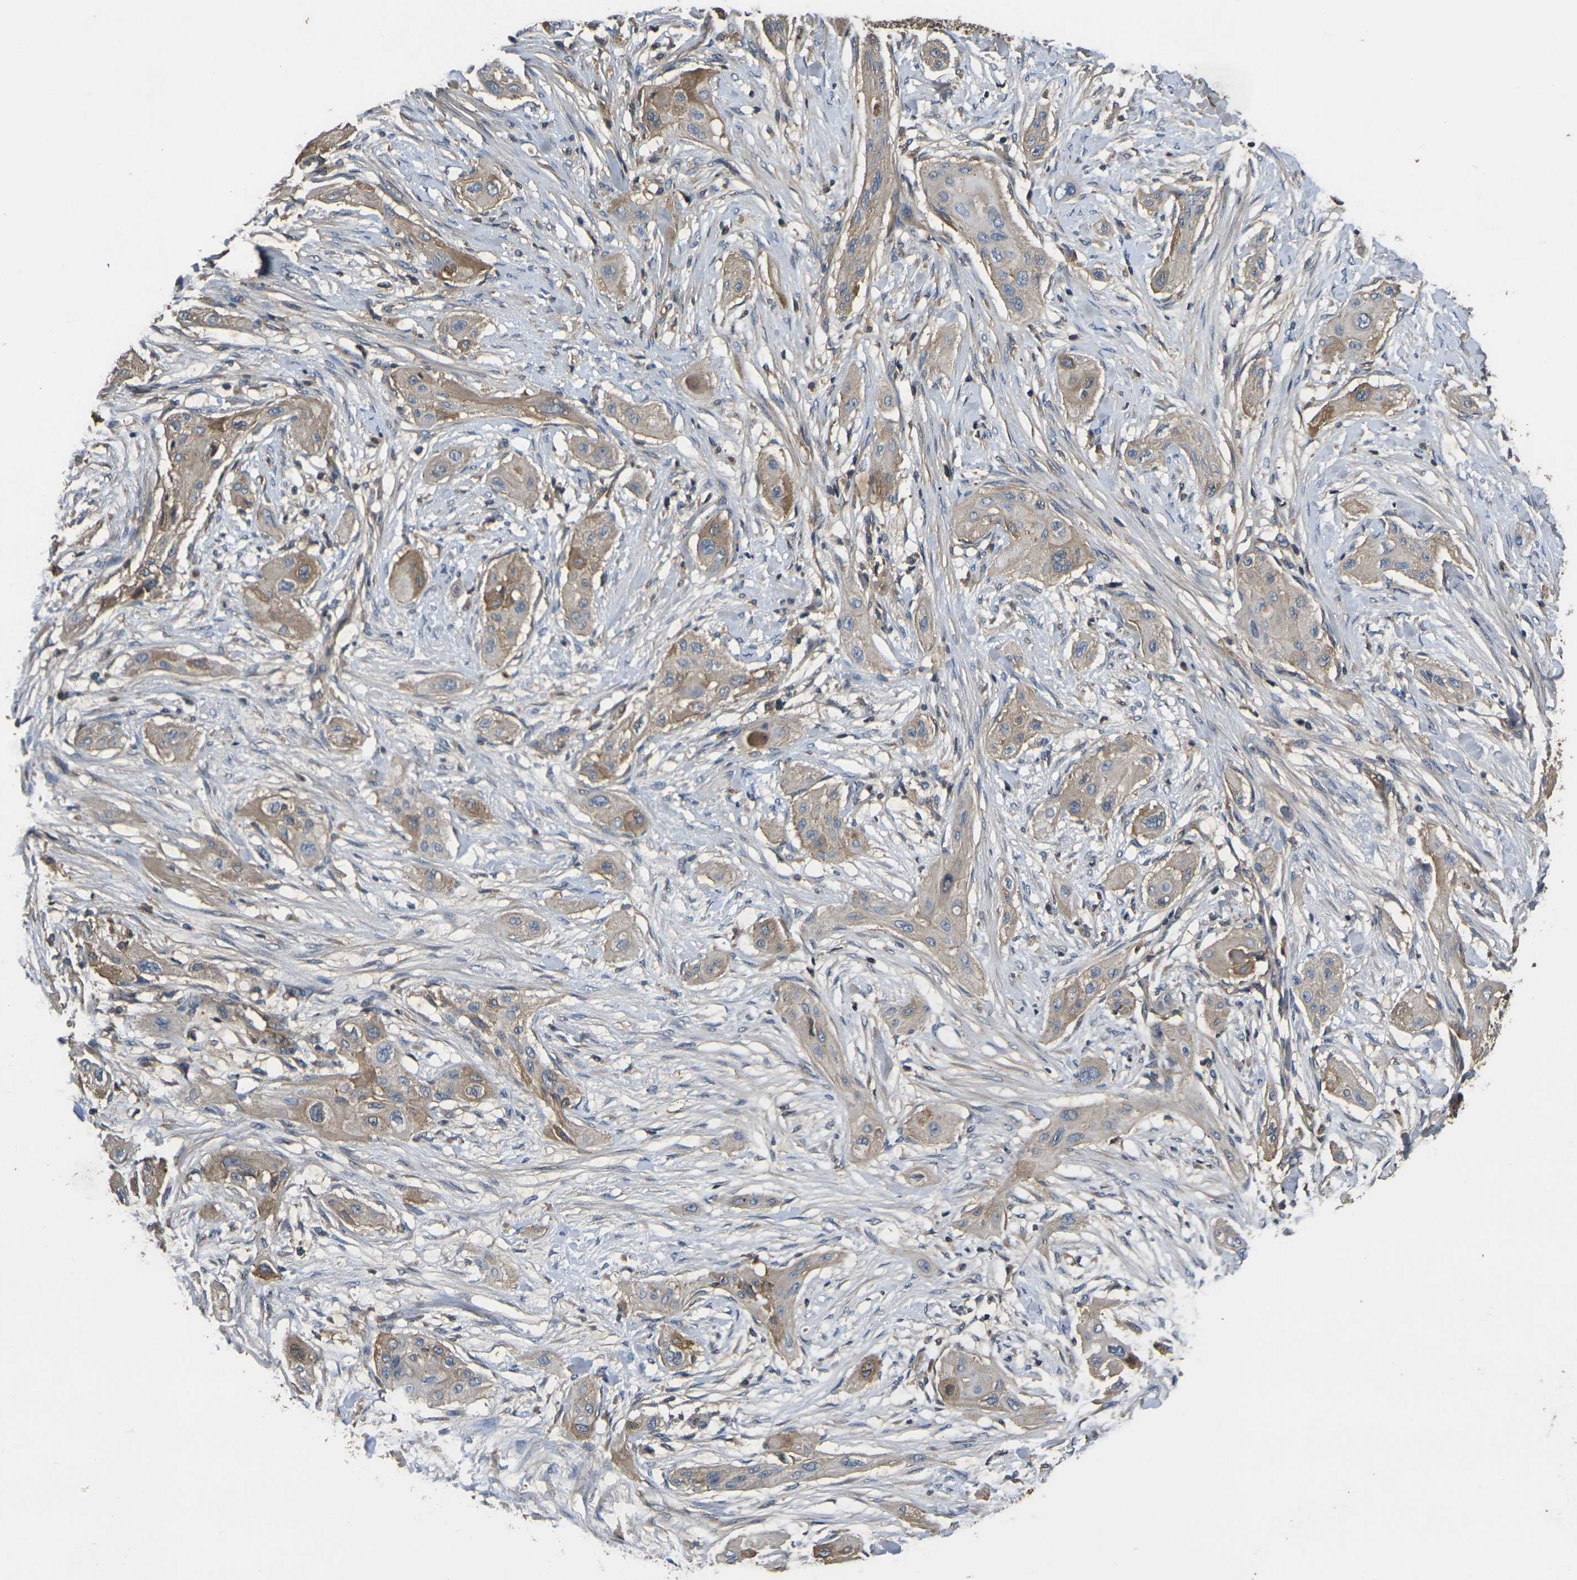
{"staining": {"intensity": "weak", "quantity": ">75%", "location": "cytoplasmic/membranous"}, "tissue": "lung cancer", "cell_type": "Tumor cells", "image_type": "cancer", "snomed": [{"axis": "morphology", "description": "Squamous cell carcinoma, NOS"}, {"axis": "topography", "description": "Lung"}], "caption": "There is low levels of weak cytoplasmic/membranous expression in tumor cells of lung cancer (squamous cell carcinoma), as demonstrated by immunohistochemical staining (brown color).", "gene": "HSPG2", "patient": {"sex": "female", "age": 47}}